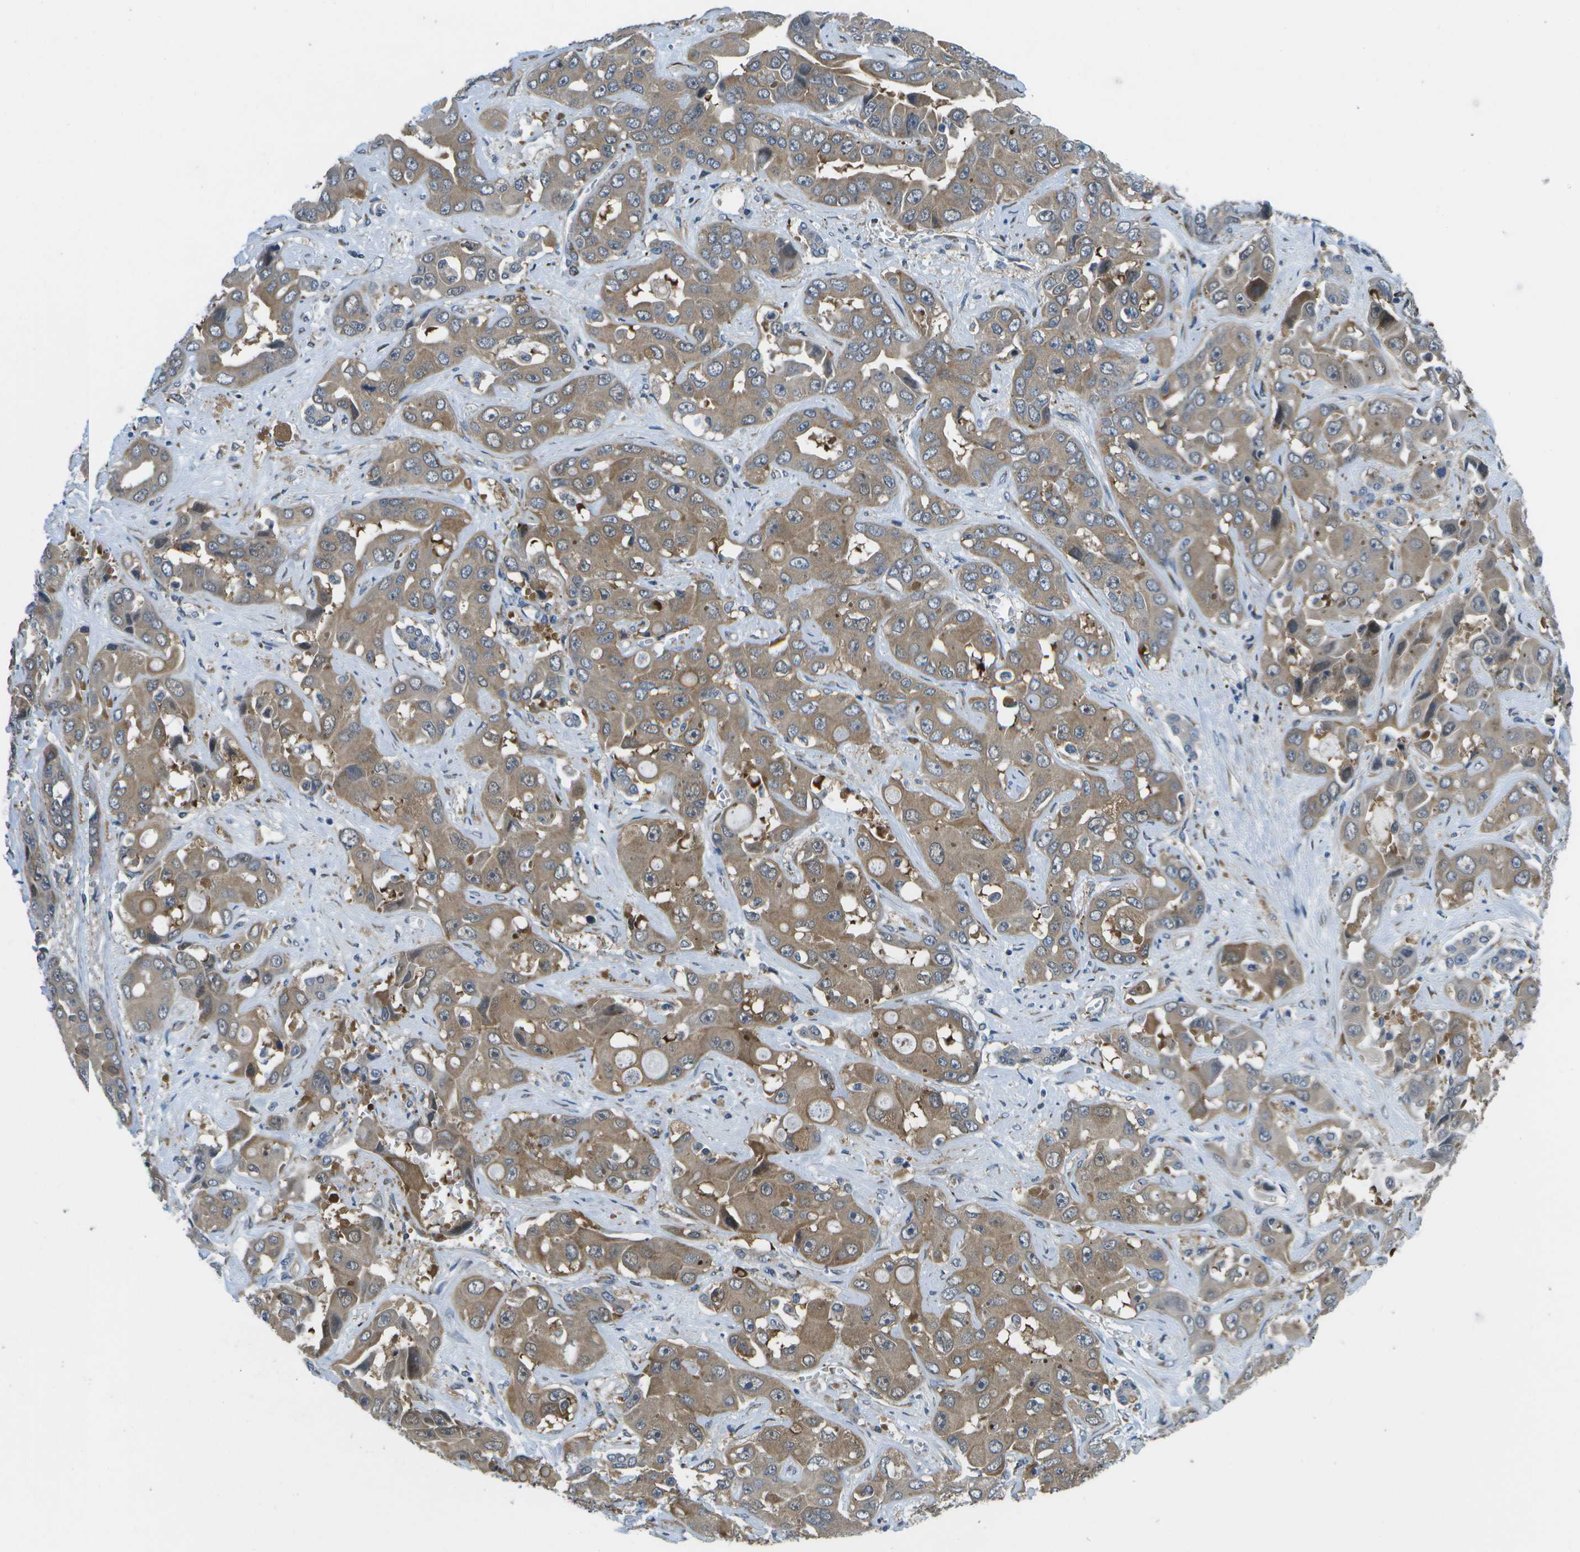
{"staining": {"intensity": "moderate", "quantity": ">75%", "location": "cytoplasmic/membranous"}, "tissue": "liver cancer", "cell_type": "Tumor cells", "image_type": "cancer", "snomed": [{"axis": "morphology", "description": "Cholangiocarcinoma"}, {"axis": "topography", "description": "Liver"}], "caption": "Tumor cells reveal medium levels of moderate cytoplasmic/membranous staining in about >75% of cells in human liver cholangiocarcinoma.", "gene": "P3H1", "patient": {"sex": "female", "age": 52}}